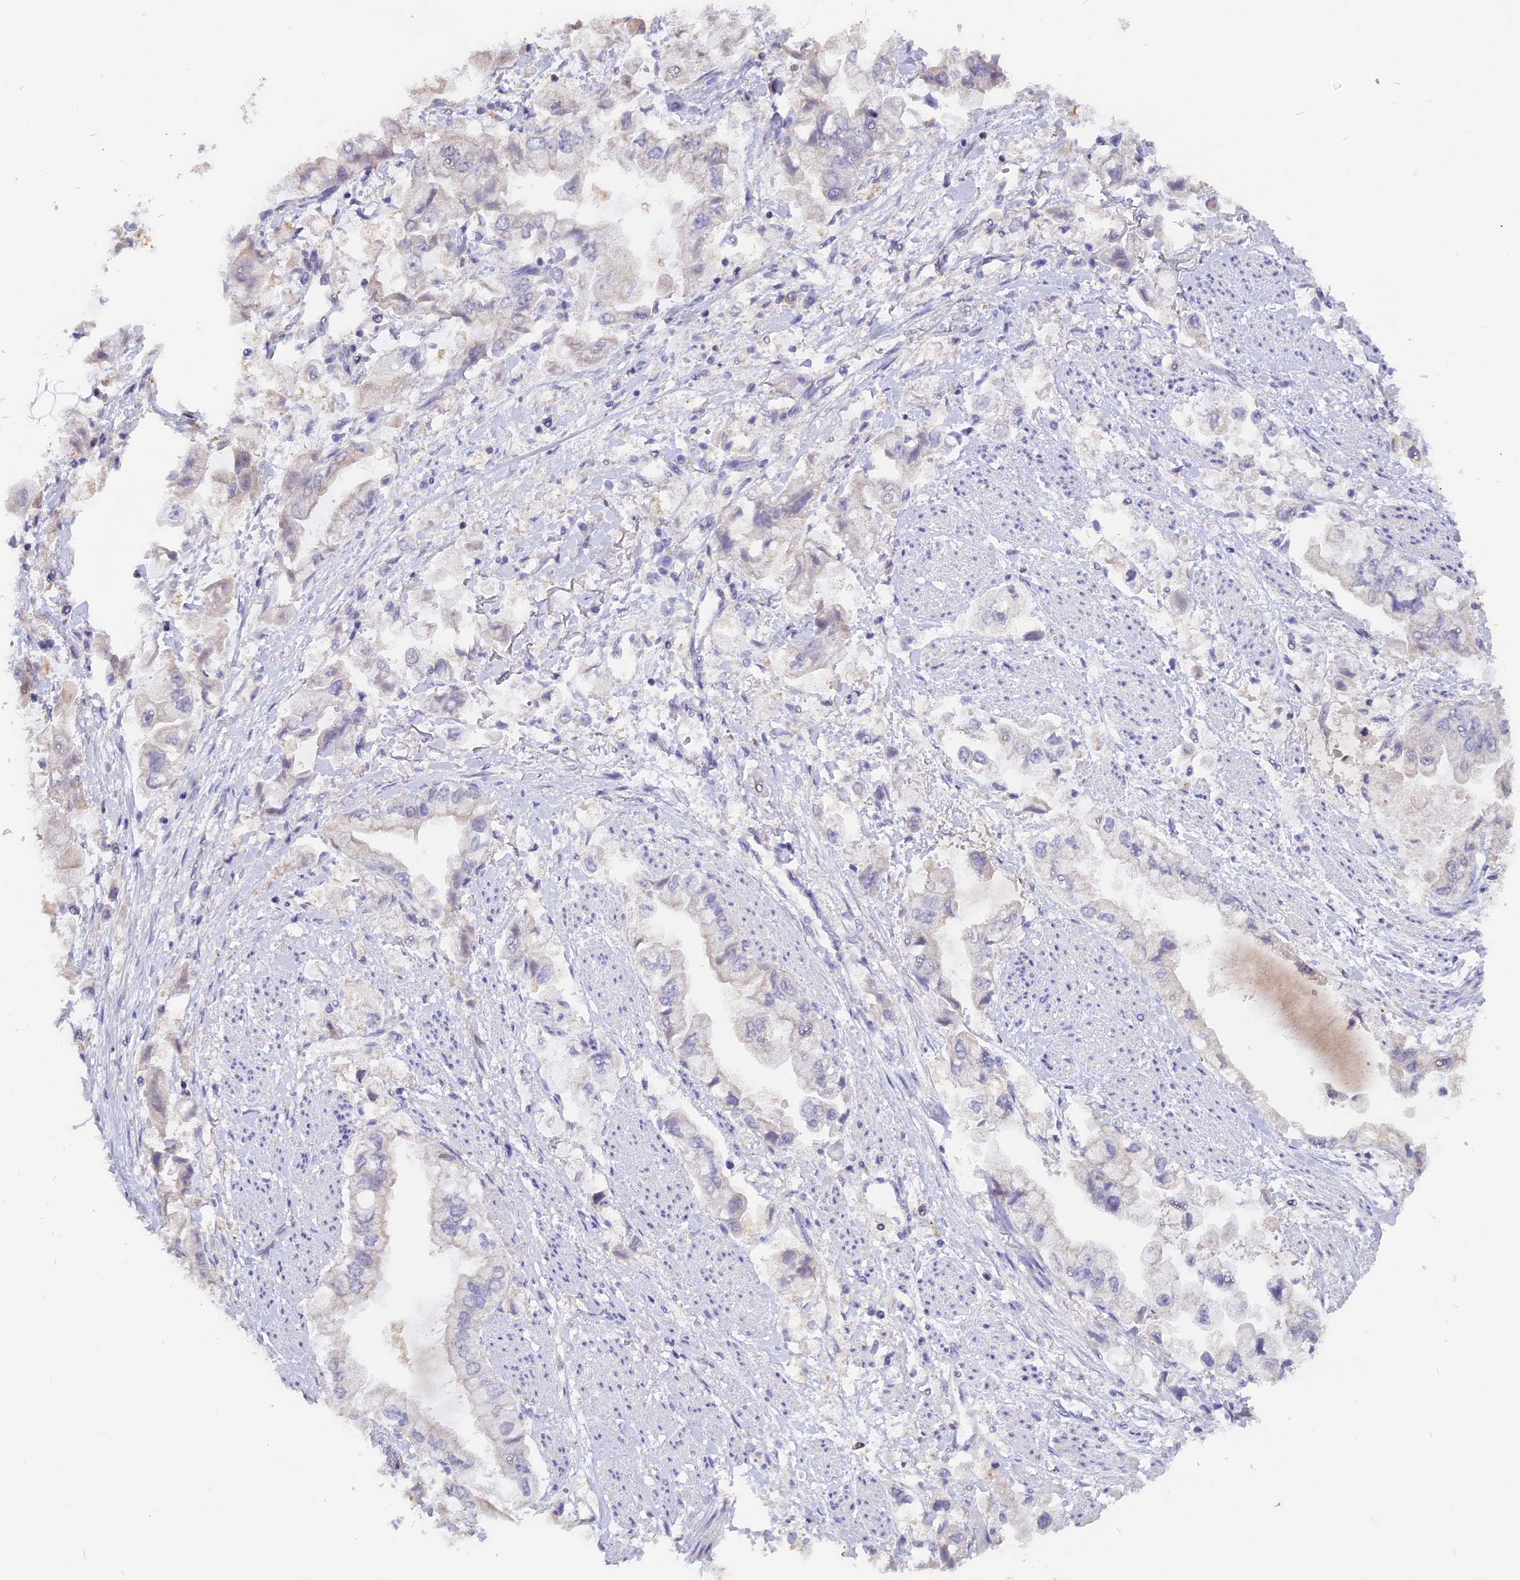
{"staining": {"intensity": "negative", "quantity": "none", "location": "none"}, "tissue": "stomach cancer", "cell_type": "Tumor cells", "image_type": "cancer", "snomed": [{"axis": "morphology", "description": "Adenocarcinoma, NOS"}, {"axis": "topography", "description": "Stomach"}], "caption": "This is an immunohistochemistry (IHC) micrograph of stomach cancer (adenocarcinoma). There is no positivity in tumor cells.", "gene": "CARMIL2", "patient": {"sex": "male", "age": 62}}